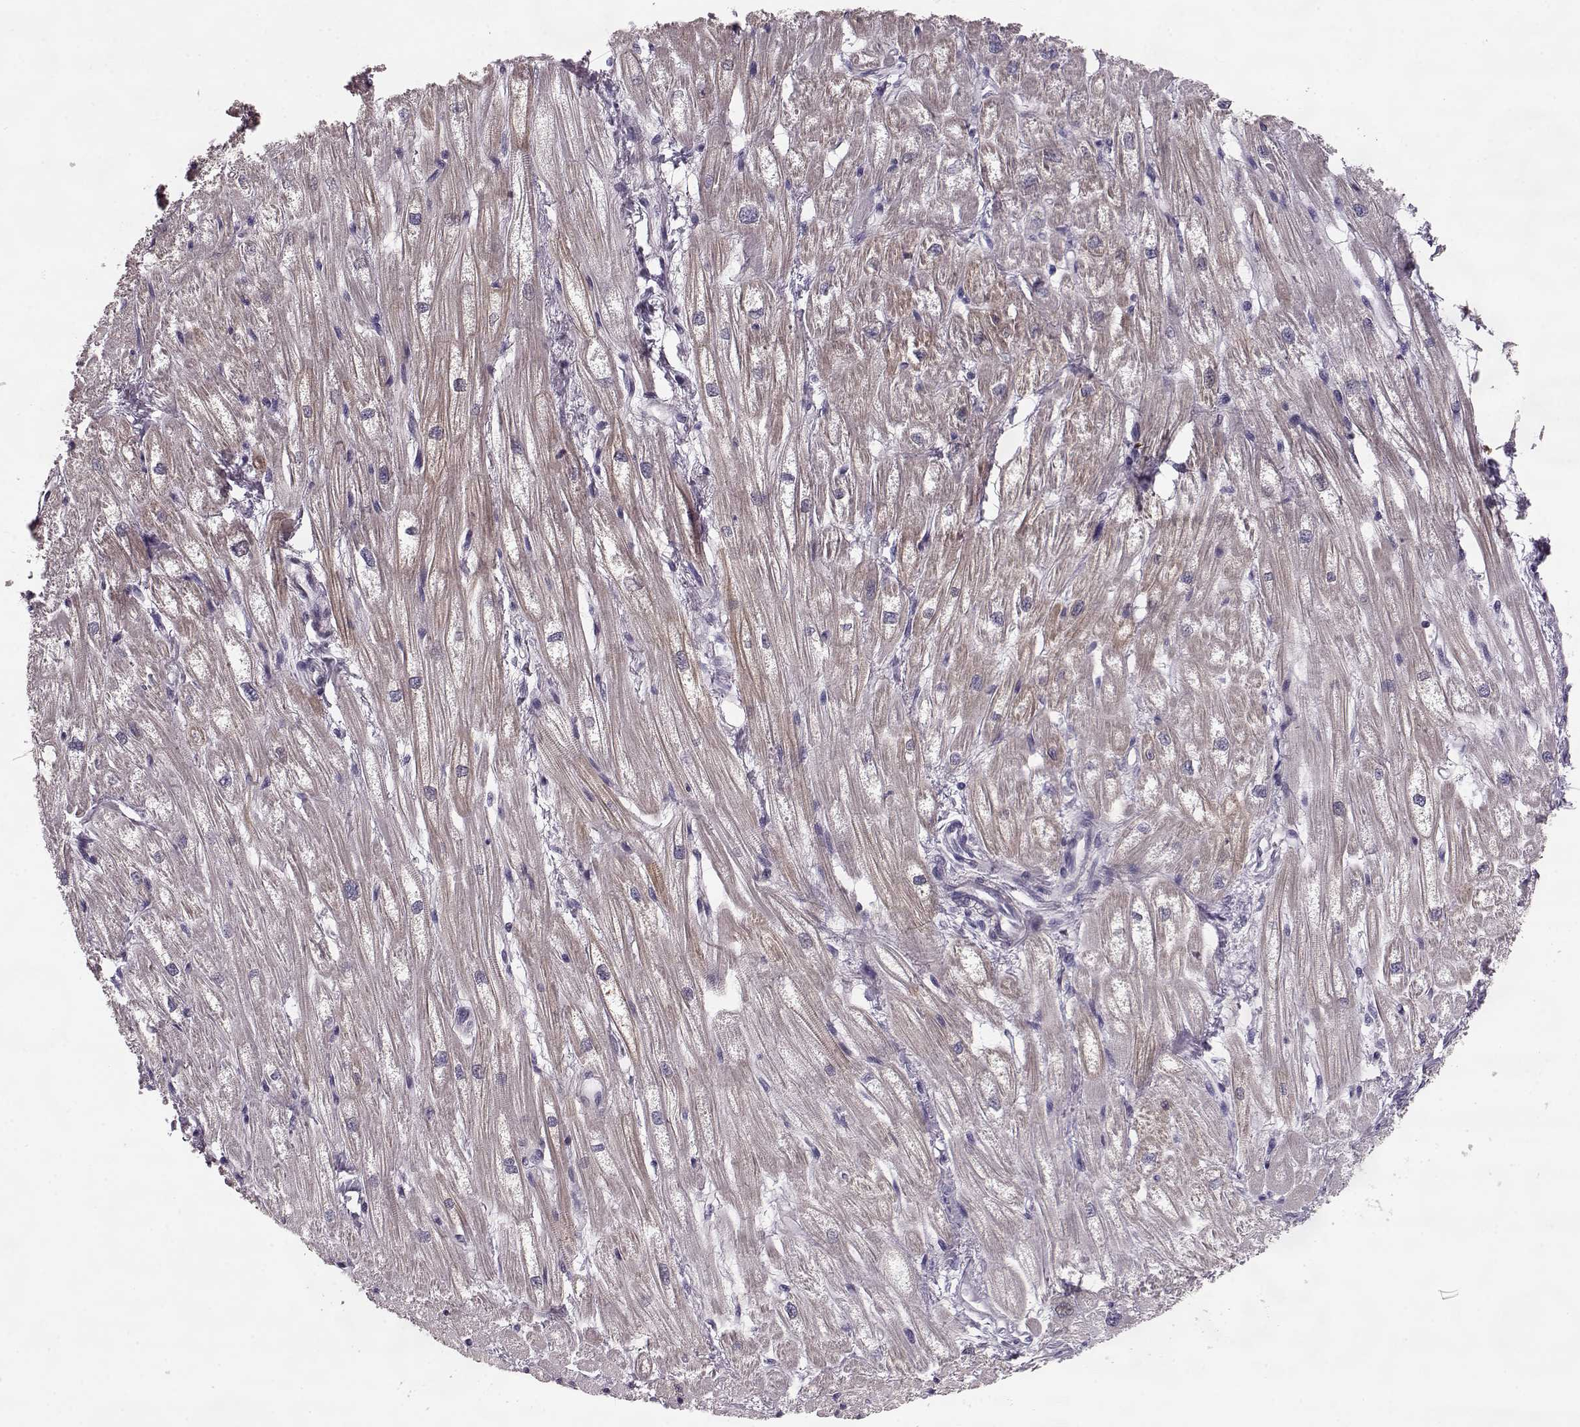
{"staining": {"intensity": "weak", "quantity": "25%-75%", "location": "cytoplasmic/membranous"}, "tissue": "heart muscle", "cell_type": "Cardiomyocytes", "image_type": "normal", "snomed": [{"axis": "morphology", "description": "Normal tissue, NOS"}, {"axis": "topography", "description": "Heart"}], "caption": "An image showing weak cytoplasmic/membranous staining in about 25%-75% of cardiomyocytes in benign heart muscle, as visualized by brown immunohistochemical staining.", "gene": "ELOVL5", "patient": {"sex": "male", "age": 61}}